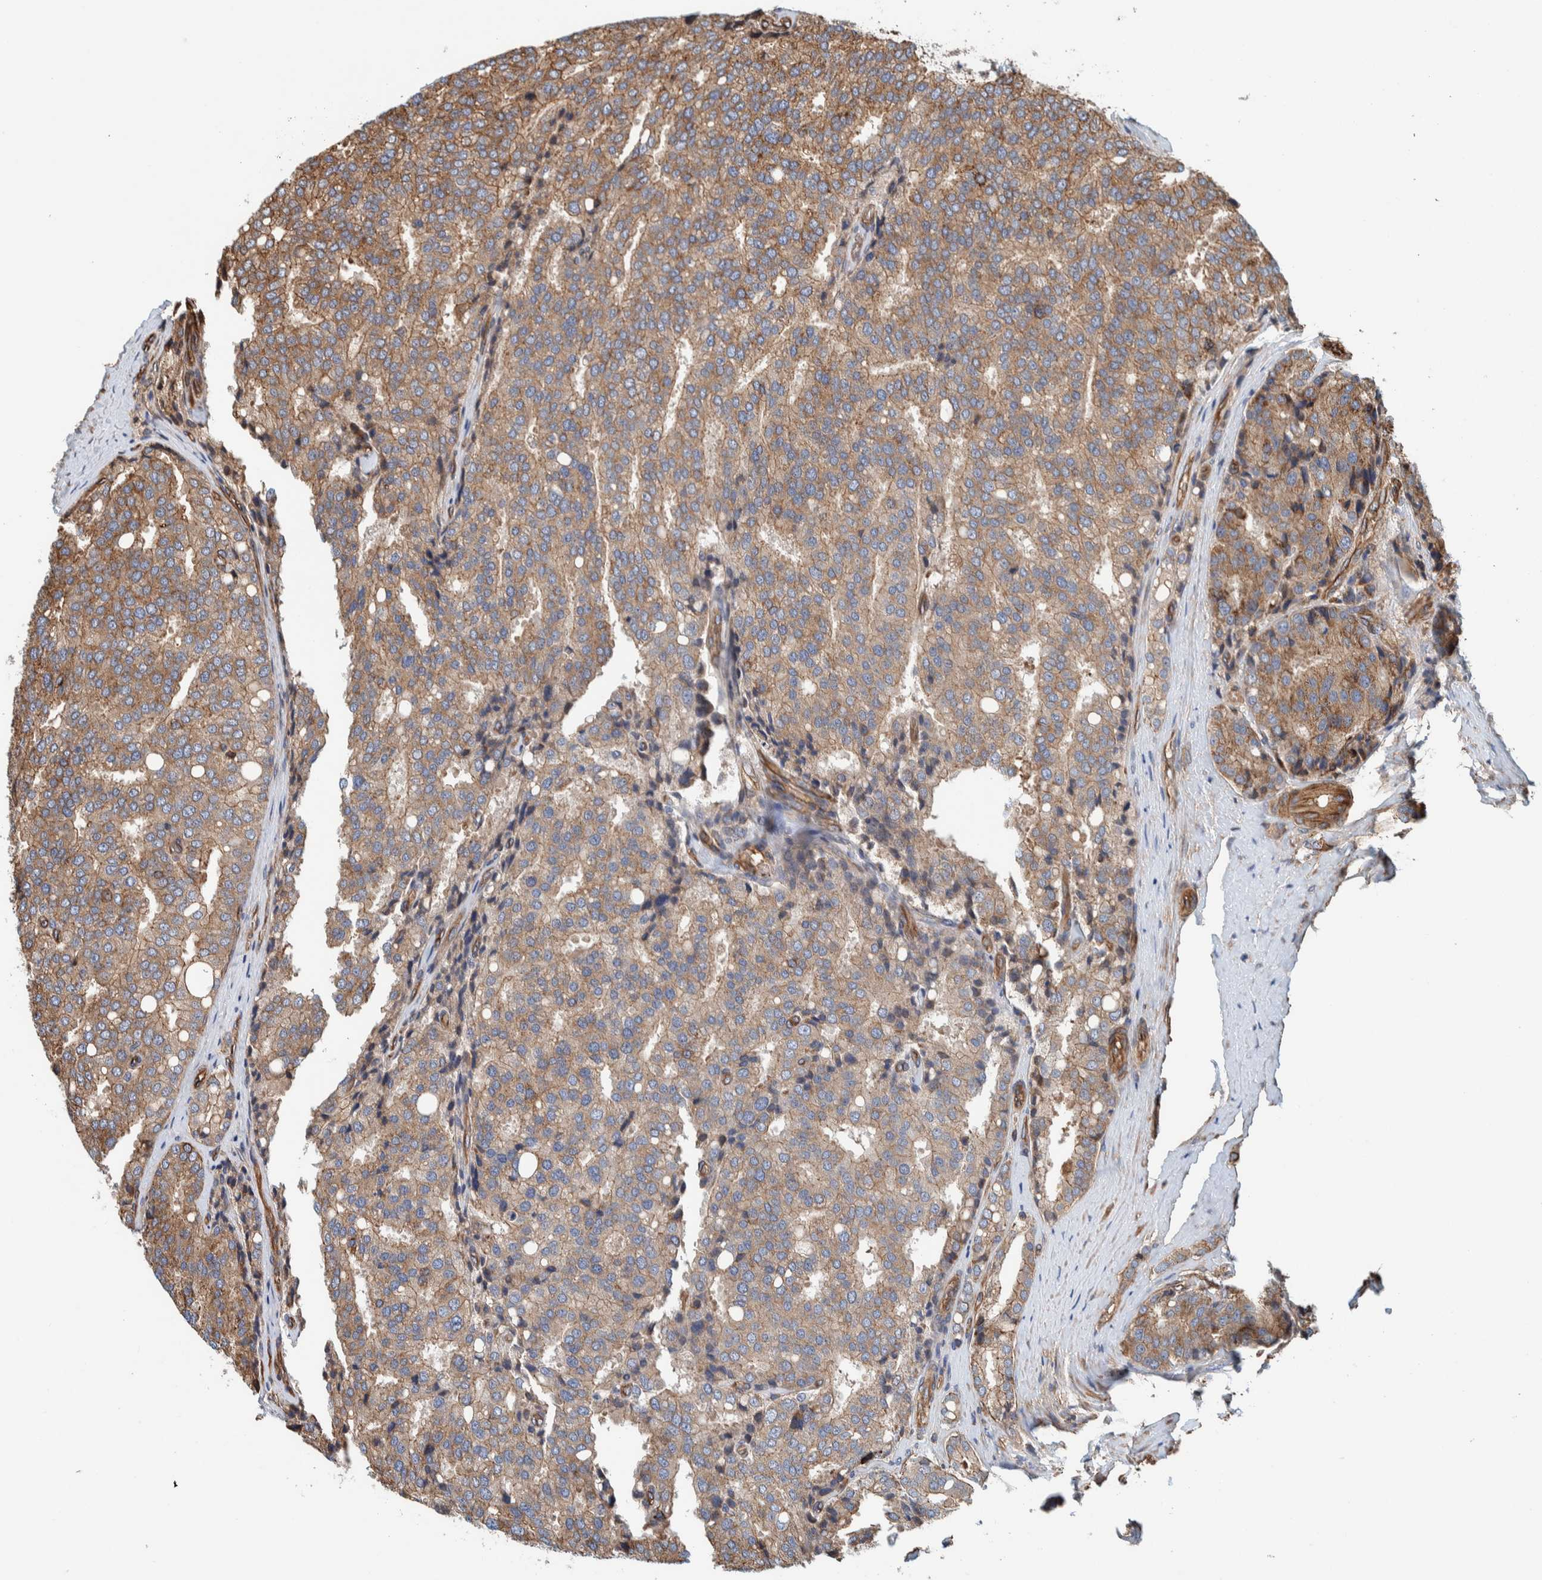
{"staining": {"intensity": "weak", "quantity": ">75%", "location": "cytoplasmic/membranous"}, "tissue": "prostate cancer", "cell_type": "Tumor cells", "image_type": "cancer", "snomed": [{"axis": "morphology", "description": "Adenocarcinoma, High grade"}, {"axis": "topography", "description": "Prostate"}], "caption": "A brown stain labels weak cytoplasmic/membranous positivity of a protein in high-grade adenocarcinoma (prostate) tumor cells.", "gene": "PKD1L1", "patient": {"sex": "male", "age": 50}}